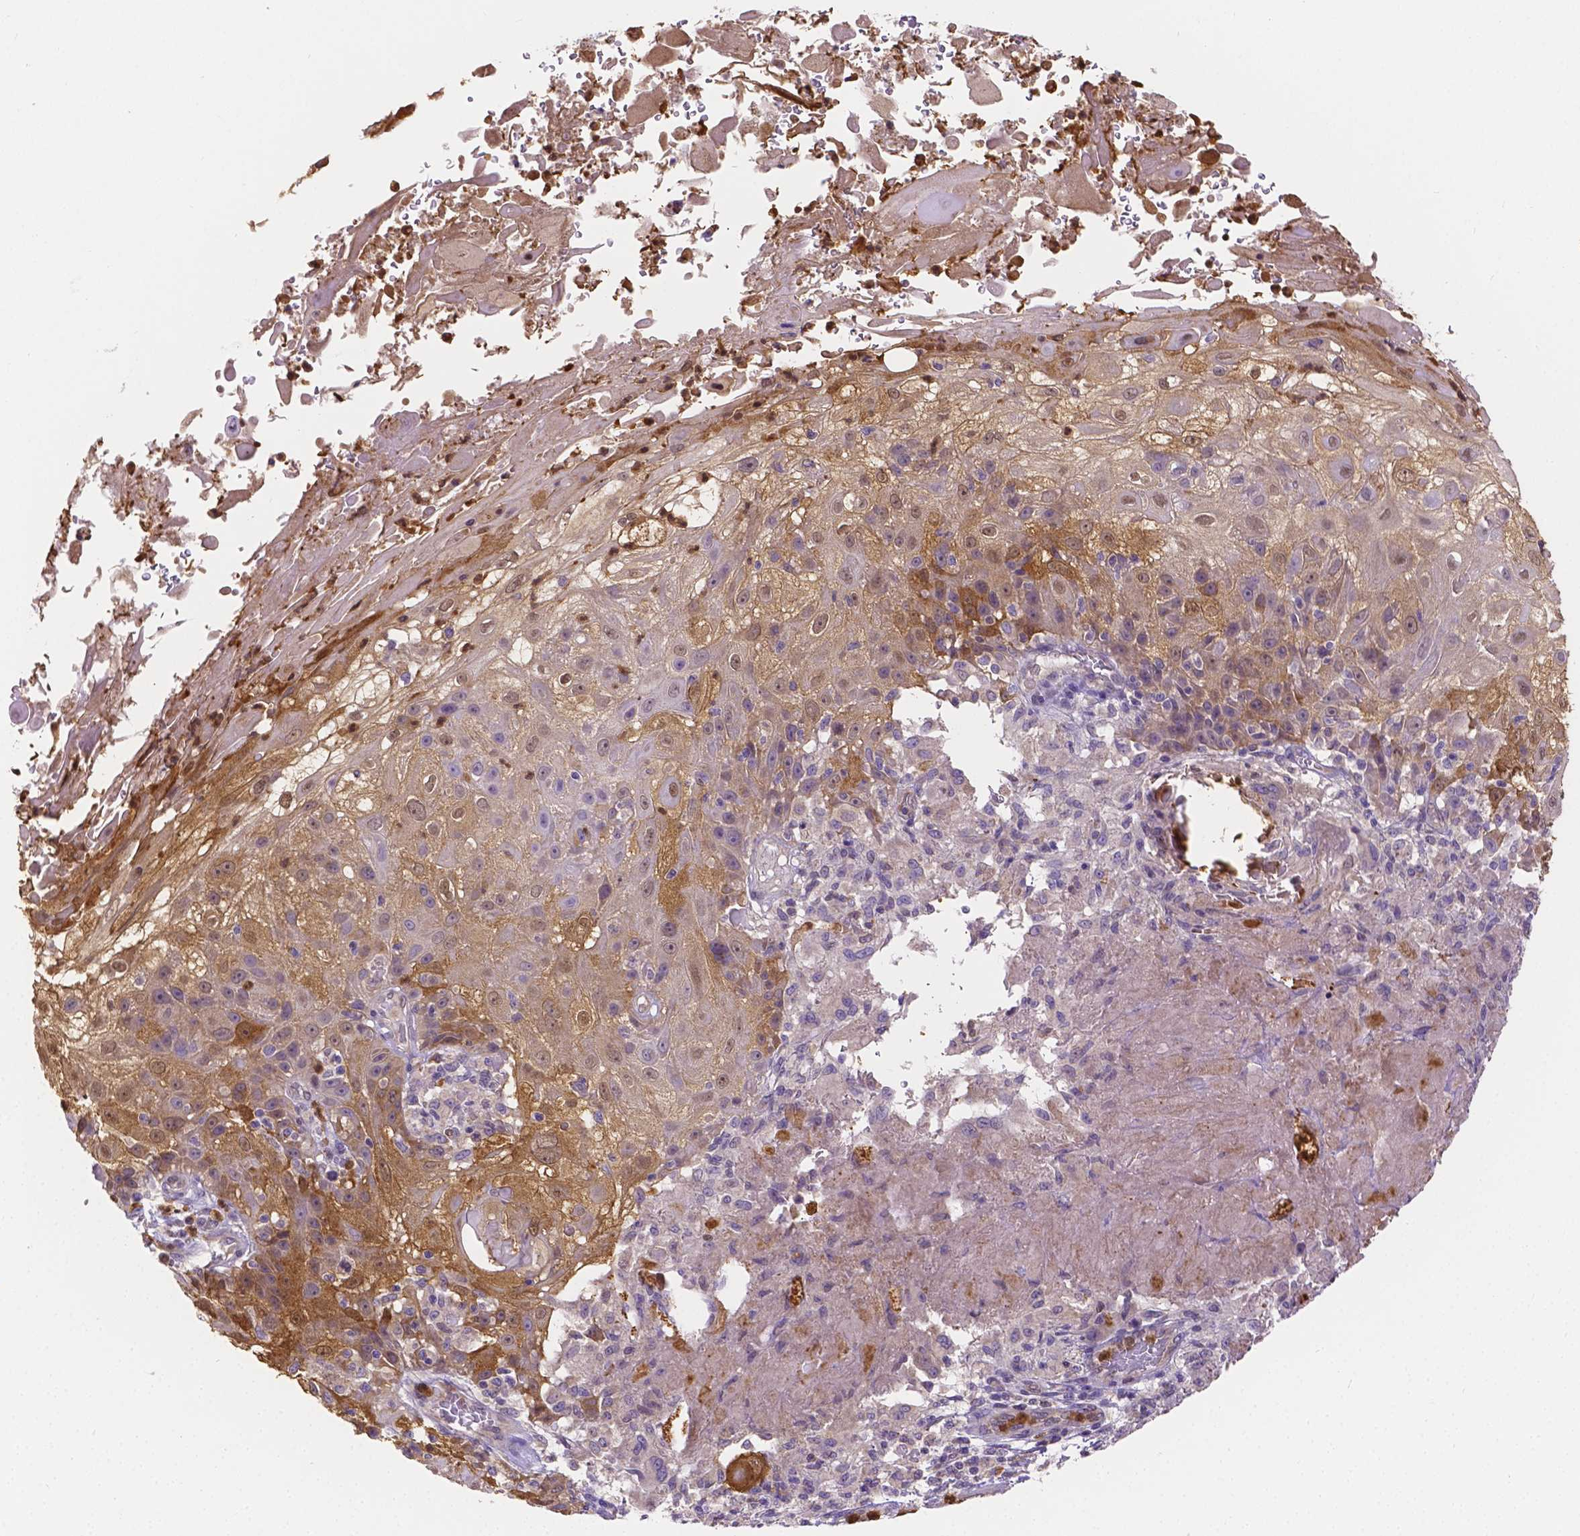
{"staining": {"intensity": "weak", "quantity": "<25%", "location": "cytoplasmic/membranous"}, "tissue": "skin cancer", "cell_type": "Tumor cells", "image_type": "cancer", "snomed": [{"axis": "morphology", "description": "Normal tissue, NOS"}, {"axis": "morphology", "description": "Squamous cell carcinoma, NOS"}, {"axis": "topography", "description": "Skin"}], "caption": "Human squamous cell carcinoma (skin) stained for a protein using immunohistochemistry displays no staining in tumor cells.", "gene": "ZNRD2", "patient": {"sex": "female", "age": 83}}